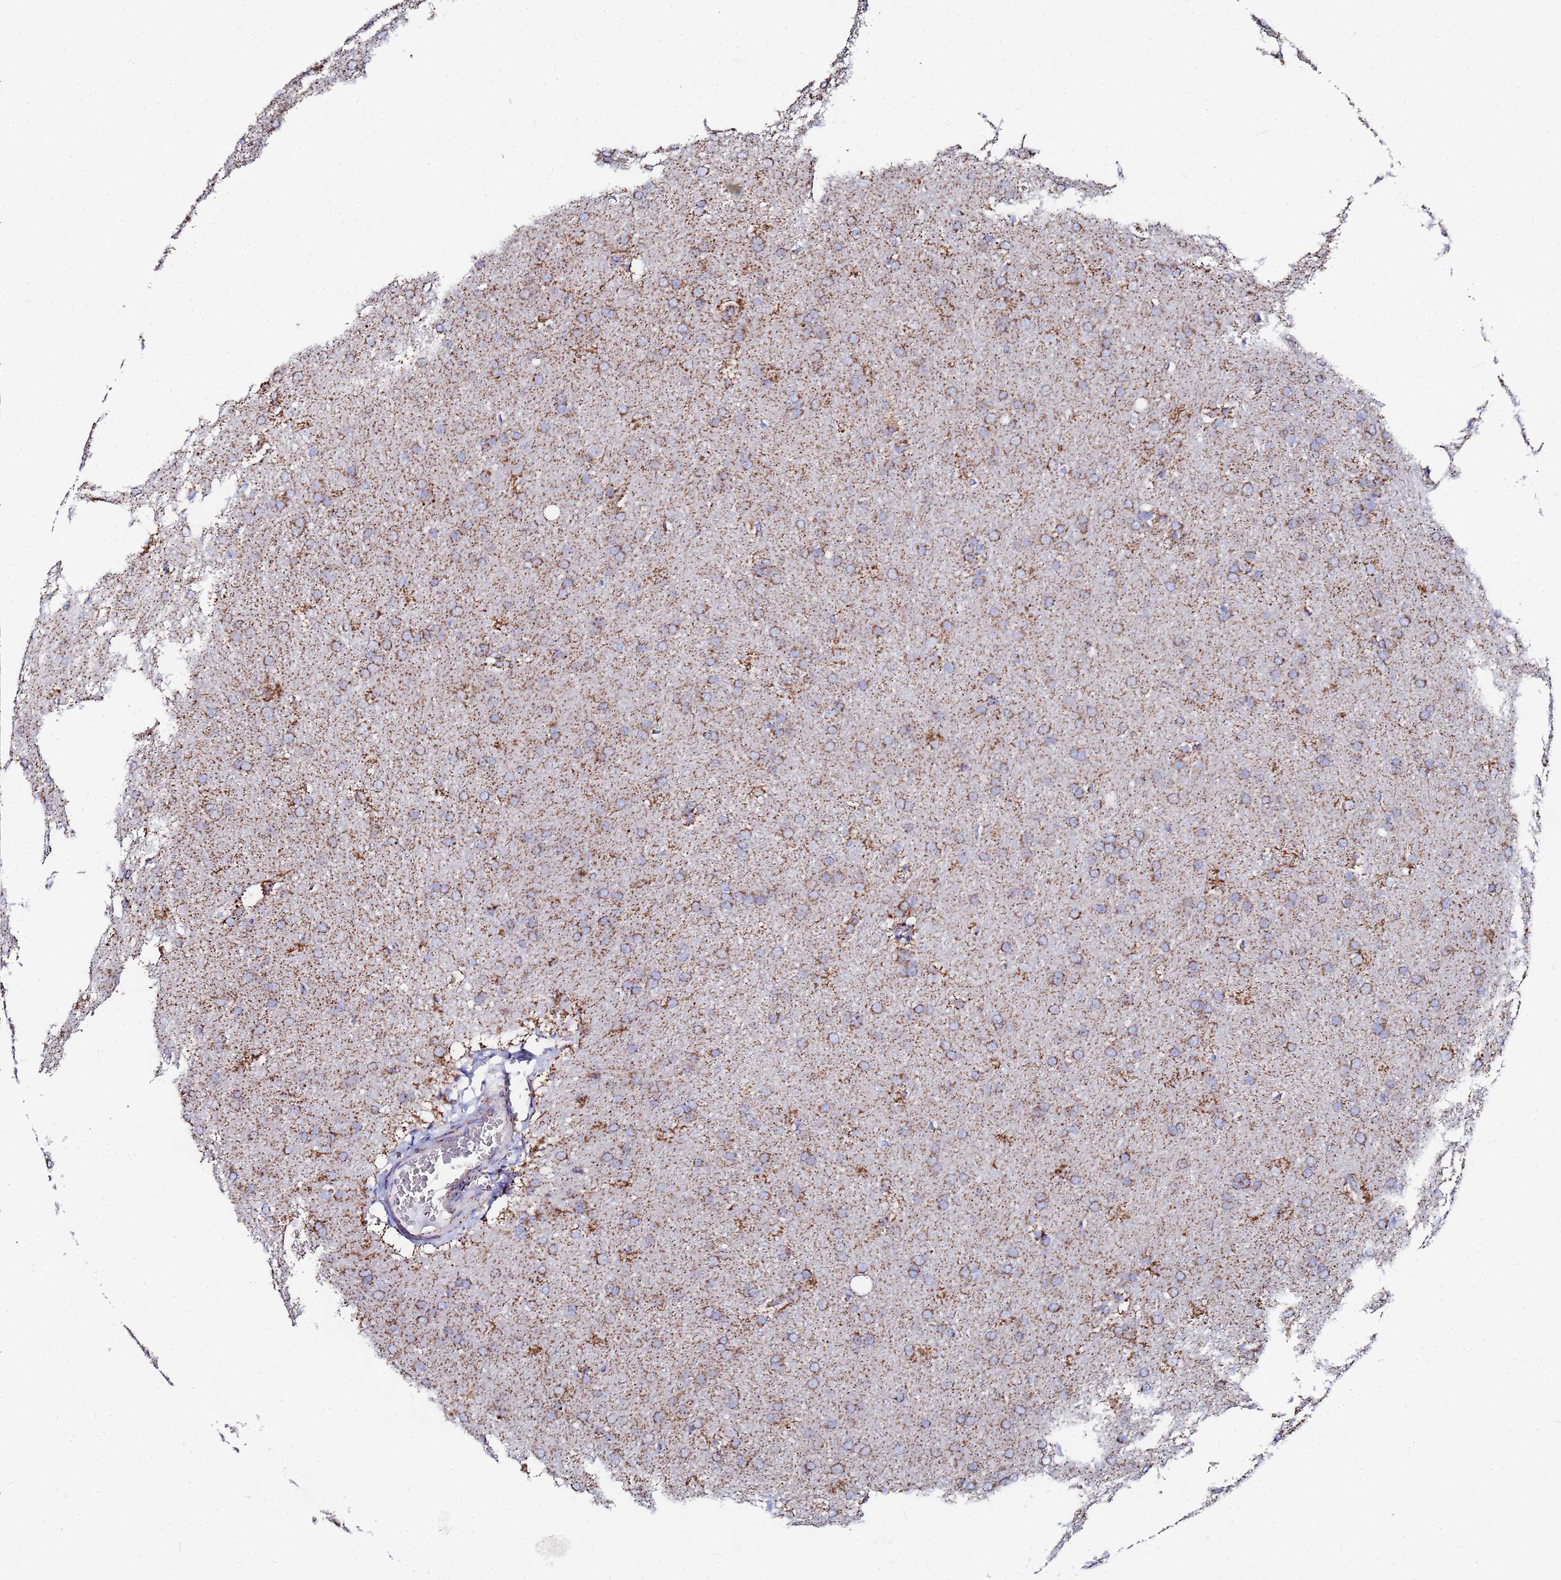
{"staining": {"intensity": "strong", "quantity": "25%-75%", "location": "cytoplasmic/membranous"}, "tissue": "glioma", "cell_type": "Tumor cells", "image_type": "cancer", "snomed": [{"axis": "morphology", "description": "Glioma, malignant, Low grade"}, {"axis": "topography", "description": "Brain"}], "caption": "Protein expression analysis of human glioma reveals strong cytoplasmic/membranous staining in about 25%-75% of tumor cells.", "gene": "GLUD1", "patient": {"sex": "female", "age": 32}}